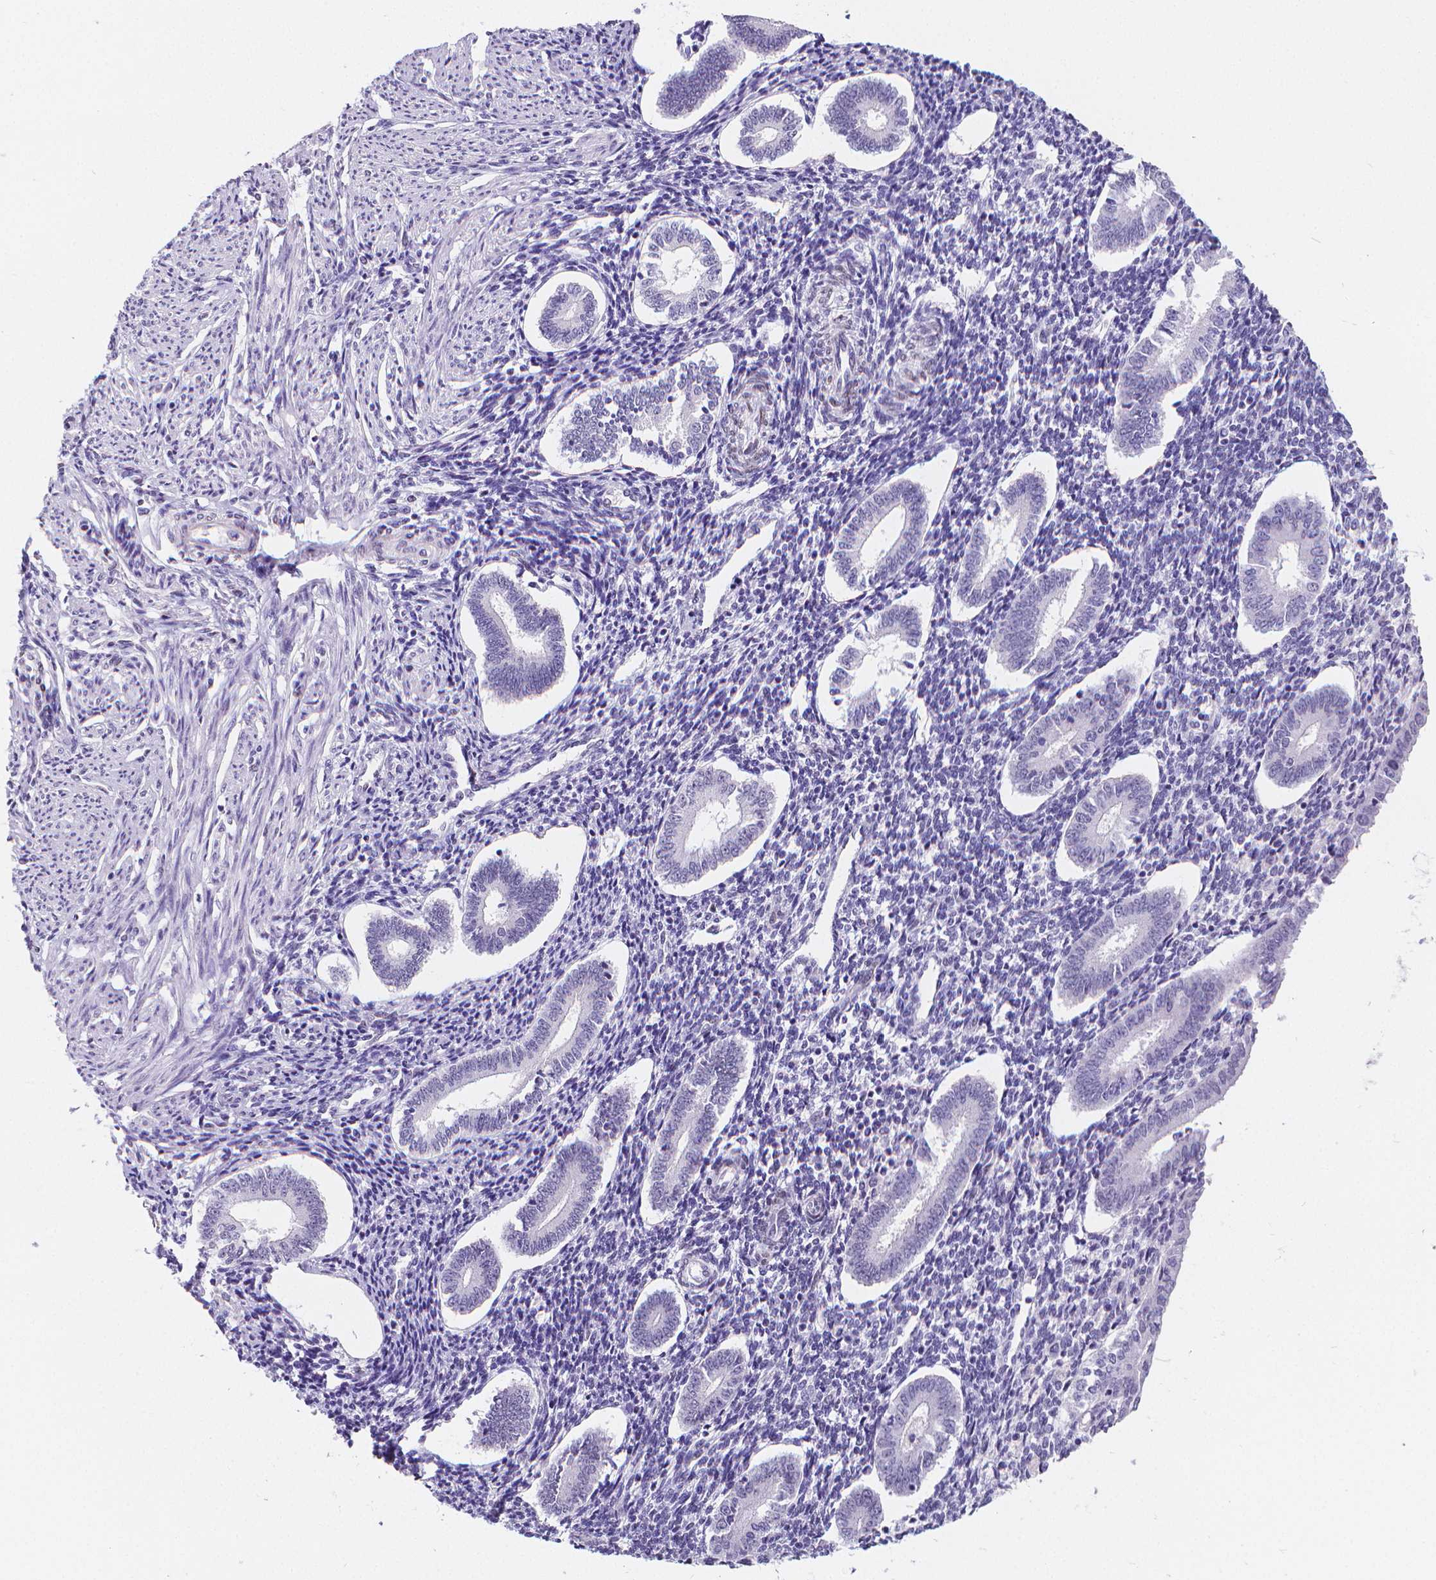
{"staining": {"intensity": "negative", "quantity": "none", "location": "none"}, "tissue": "endometrium", "cell_type": "Cells in endometrial stroma", "image_type": "normal", "snomed": [{"axis": "morphology", "description": "Normal tissue, NOS"}, {"axis": "topography", "description": "Endometrium"}], "caption": "DAB immunohistochemical staining of benign endometrium reveals no significant positivity in cells in endometrial stroma. The staining is performed using DAB brown chromogen with nuclei counter-stained in using hematoxylin.", "gene": "MEF2C", "patient": {"sex": "female", "age": 40}}